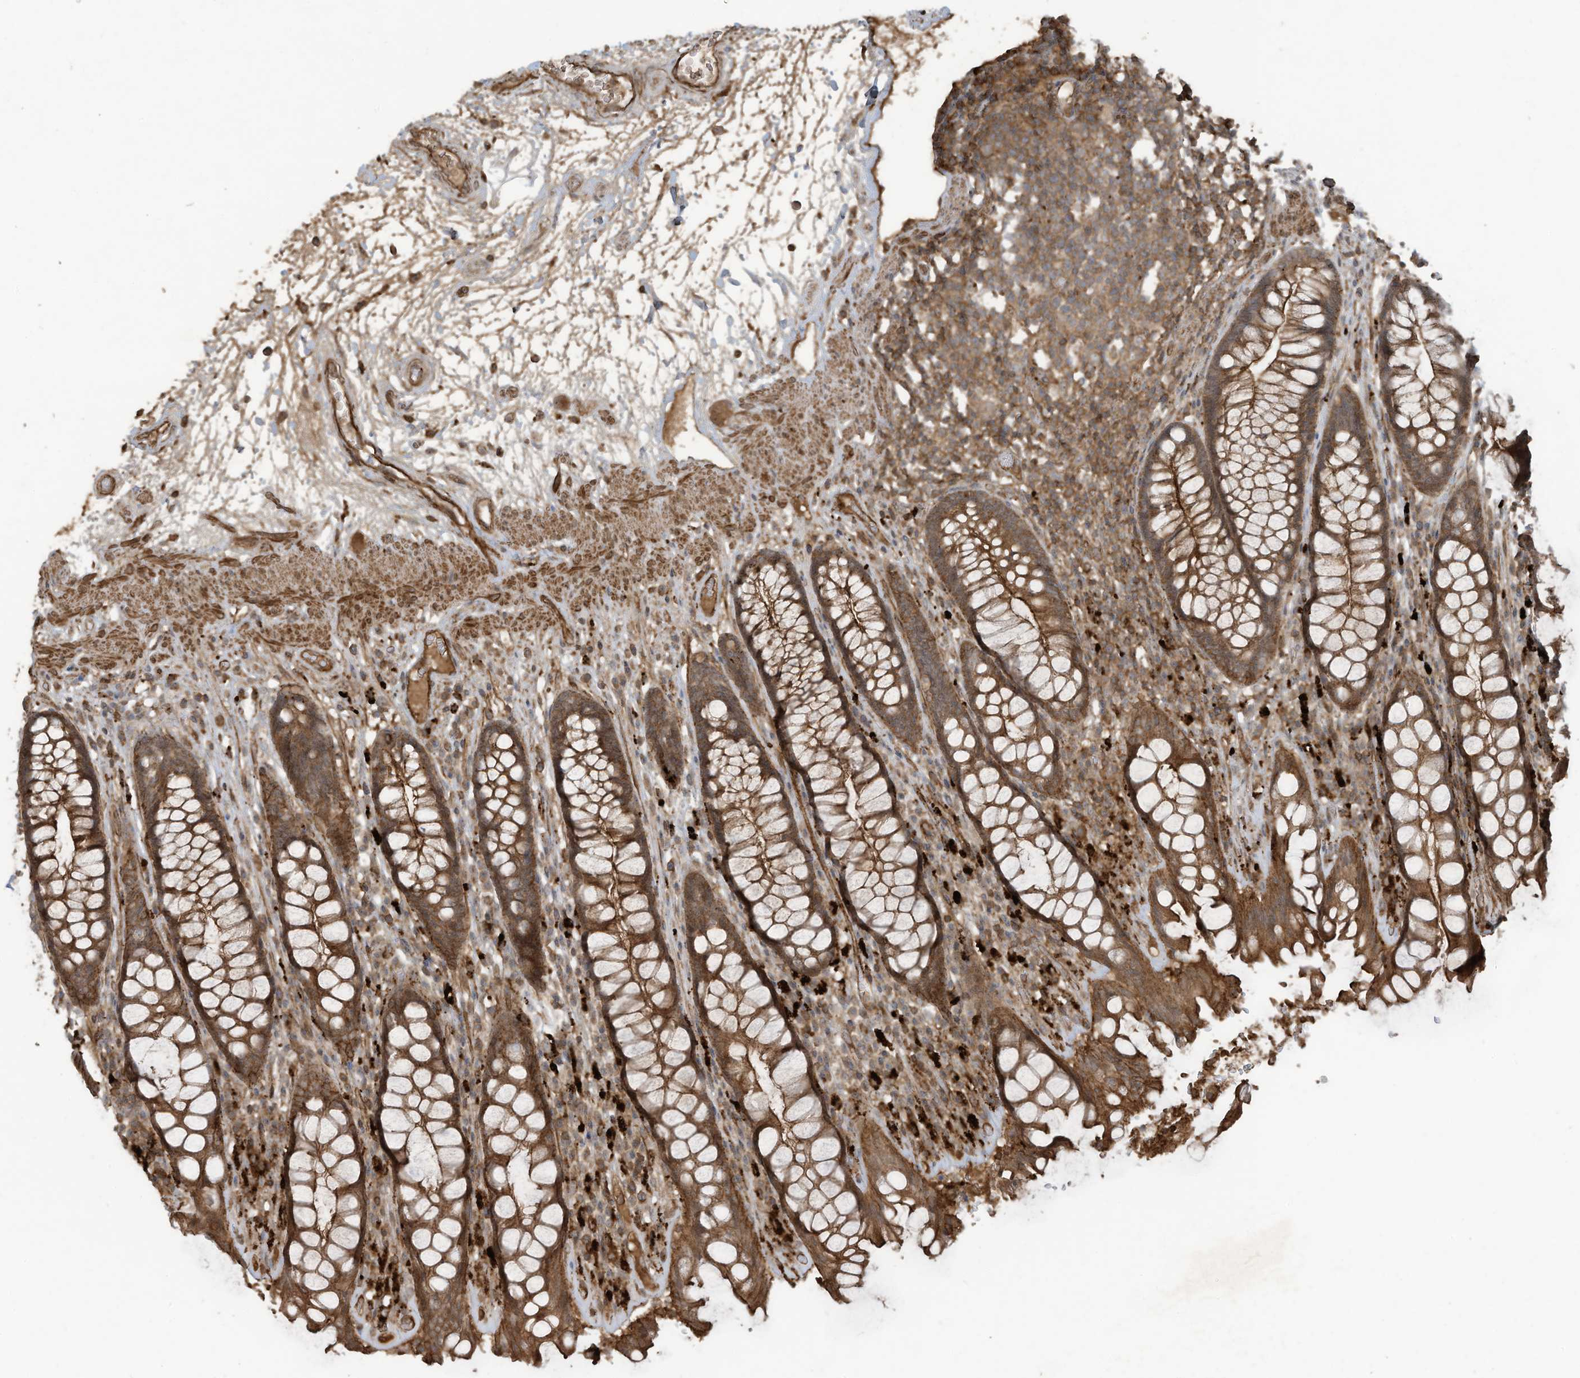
{"staining": {"intensity": "strong", "quantity": ">75%", "location": "cytoplasmic/membranous"}, "tissue": "rectum", "cell_type": "Glandular cells", "image_type": "normal", "snomed": [{"axis": "morphology", "description": "Normal tissue, NOS"}, {"axis": "topography", "description": "Rectum"}], "caption": "IHC photomicrograph of benign rectum: rectum stained using immunohistochemistry displays high levels of strong protein expression localized specifically in the cytoplasmic/membranous of glandular cells, appearing as a cytoplasmic/membranous brown color.", "gene": "DDIT4", "patient": {"sex": "male", "age": 64}}